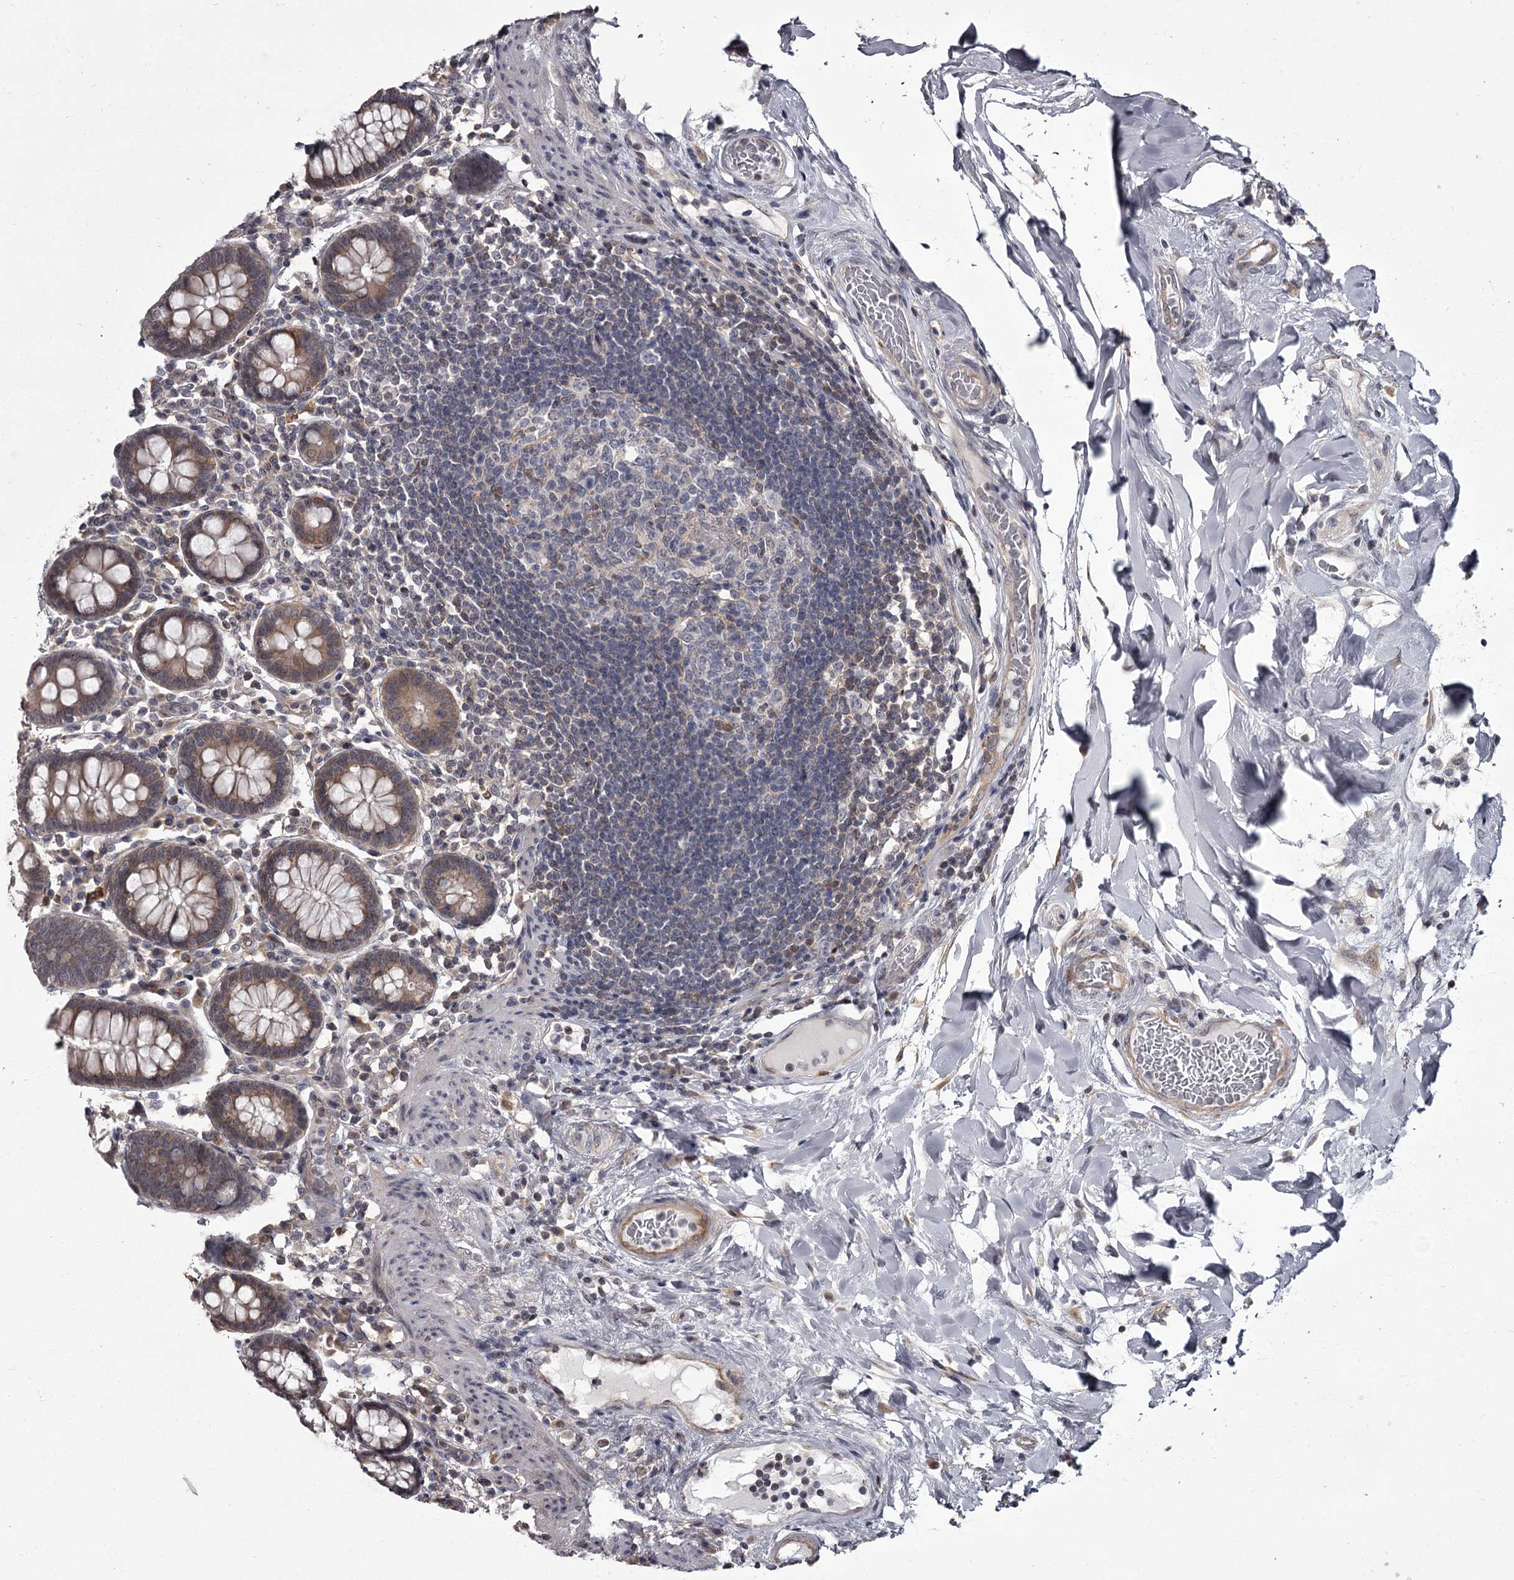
{"staining": {"intensity": "weak", "quantity": "25%-75%", "location": "cytoplasmic/membranous"}, "tissue": "colon", "cell_type": "Endothelial cells", "image_type": "normal", "snomed": [{"axis": "morphology", "description": "Normal tissue, NOS"}, {"axis": "topography", "description": "Colon"}], "caption": "A histopathology image of human colon stained for a protein displays weak cytoplasmic/membranous brown staining in endothelial cells. The staining was performed using DAB (3,3'-diaminobenzidine), with brown indicating positive protein expression. Nuclei are stained blue with hematoxylin.", "gene": "CCDC92", "patient": {"sex": "female", "age": 79}}